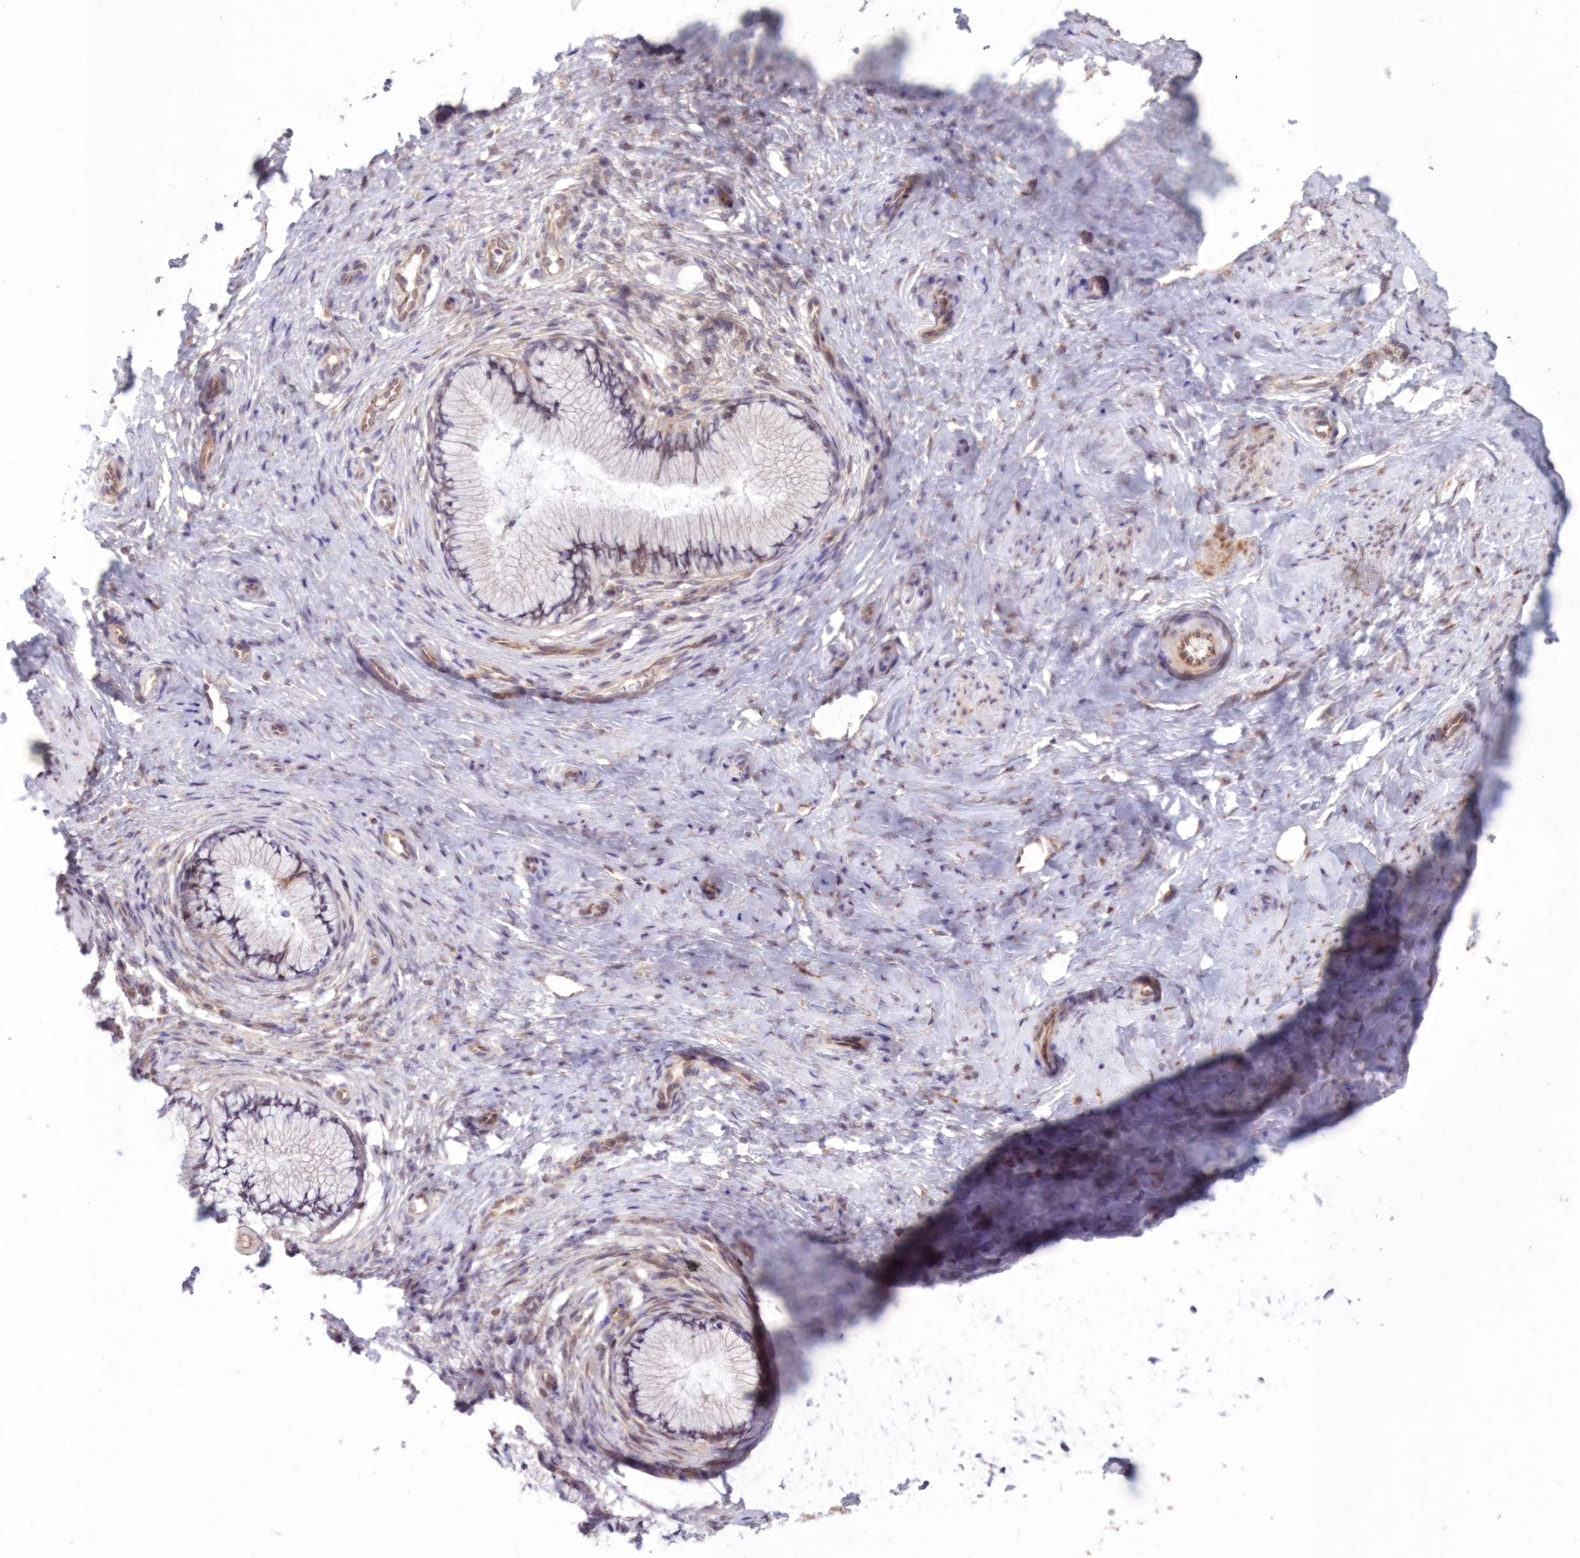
{"staining": {"intensity": "weak", "quantity": "25%-75%", "location": "cytoplasmic/membranous"}, "tissue": "cervix", "cell_type": "Glandular cells", "image_type": "normal", "snomed": [{"axis": "morphology", "description": "Normal tissue, NOS"}, {"axis": "topography", "description": "Cervix"}], "caption": "The image exhibits immunohistochemical staining of normal cervix. There is weak cytoplasmic/membranous staining is appreciated in approximately 25%-75% of glandular cells. The protein of interest is stained brown, and the nuclei are stained in blue (DAB IHC with brightfield microscopy, high magnification).", "gene": "PCYOX1L", "patient": {"sex": "female", "age": 36}}